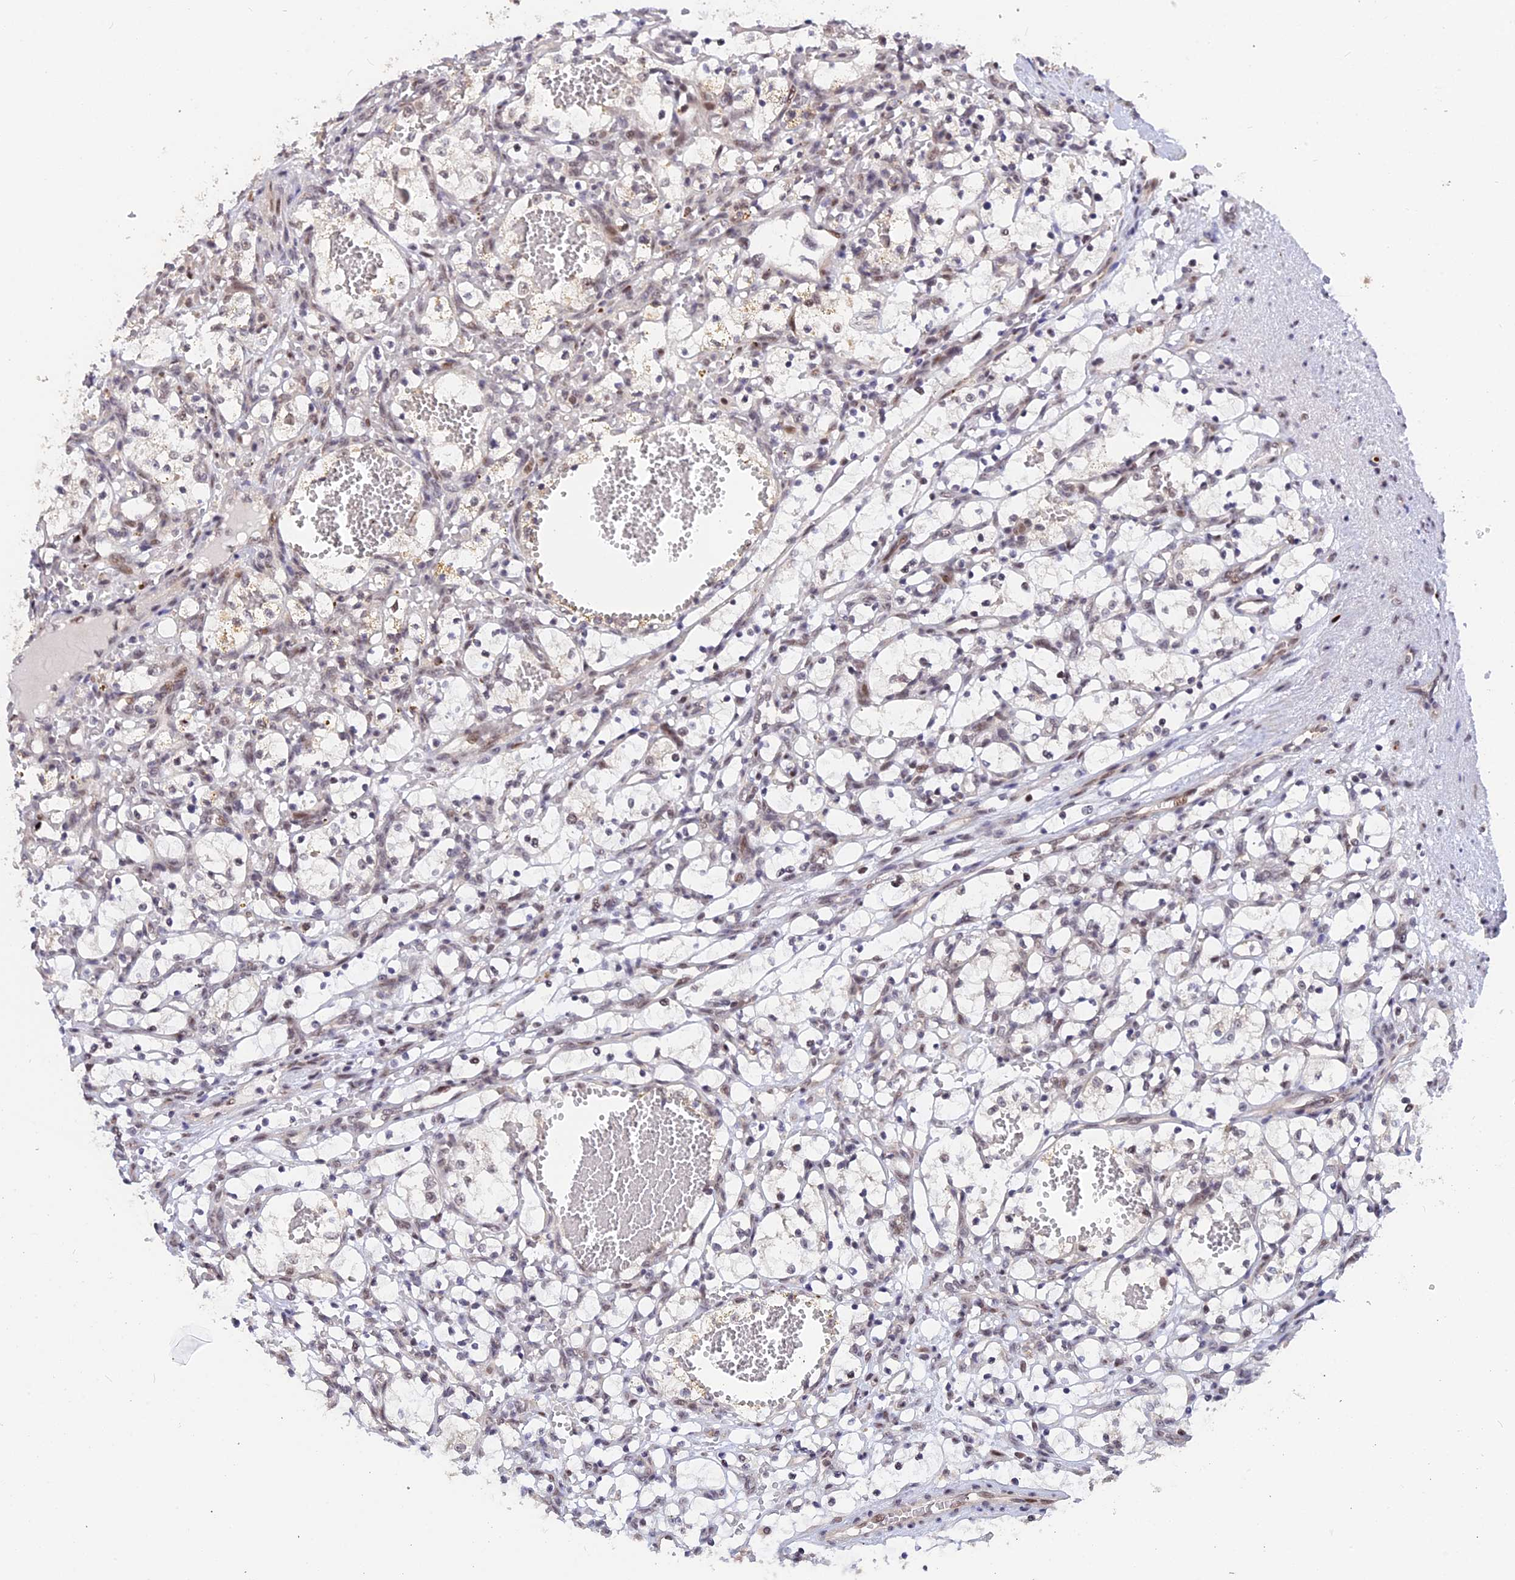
{"staining": {"intensity": "weak", "quantity": "<25%", "location": "nuclear"}, "tissue": "renal cancer", "cell_type": "Tumor cells", "image_type": "cancer", "snomed": [{"axis": "morphology", "description": "Adenocarcinoma, NOS"}, {"axis": "topography", "description": "Kidney"}], "caption": "DAB immunohistochemical staining of human renal cancer shows no significant positivity in tumor cells. (DAB (3,3'-diaminobenzidine) immunohistochemistry (IHC) with hematoxylin counter stain).", "gene": "POLR2C", "patient": {"sex": "female", "age": 69}}